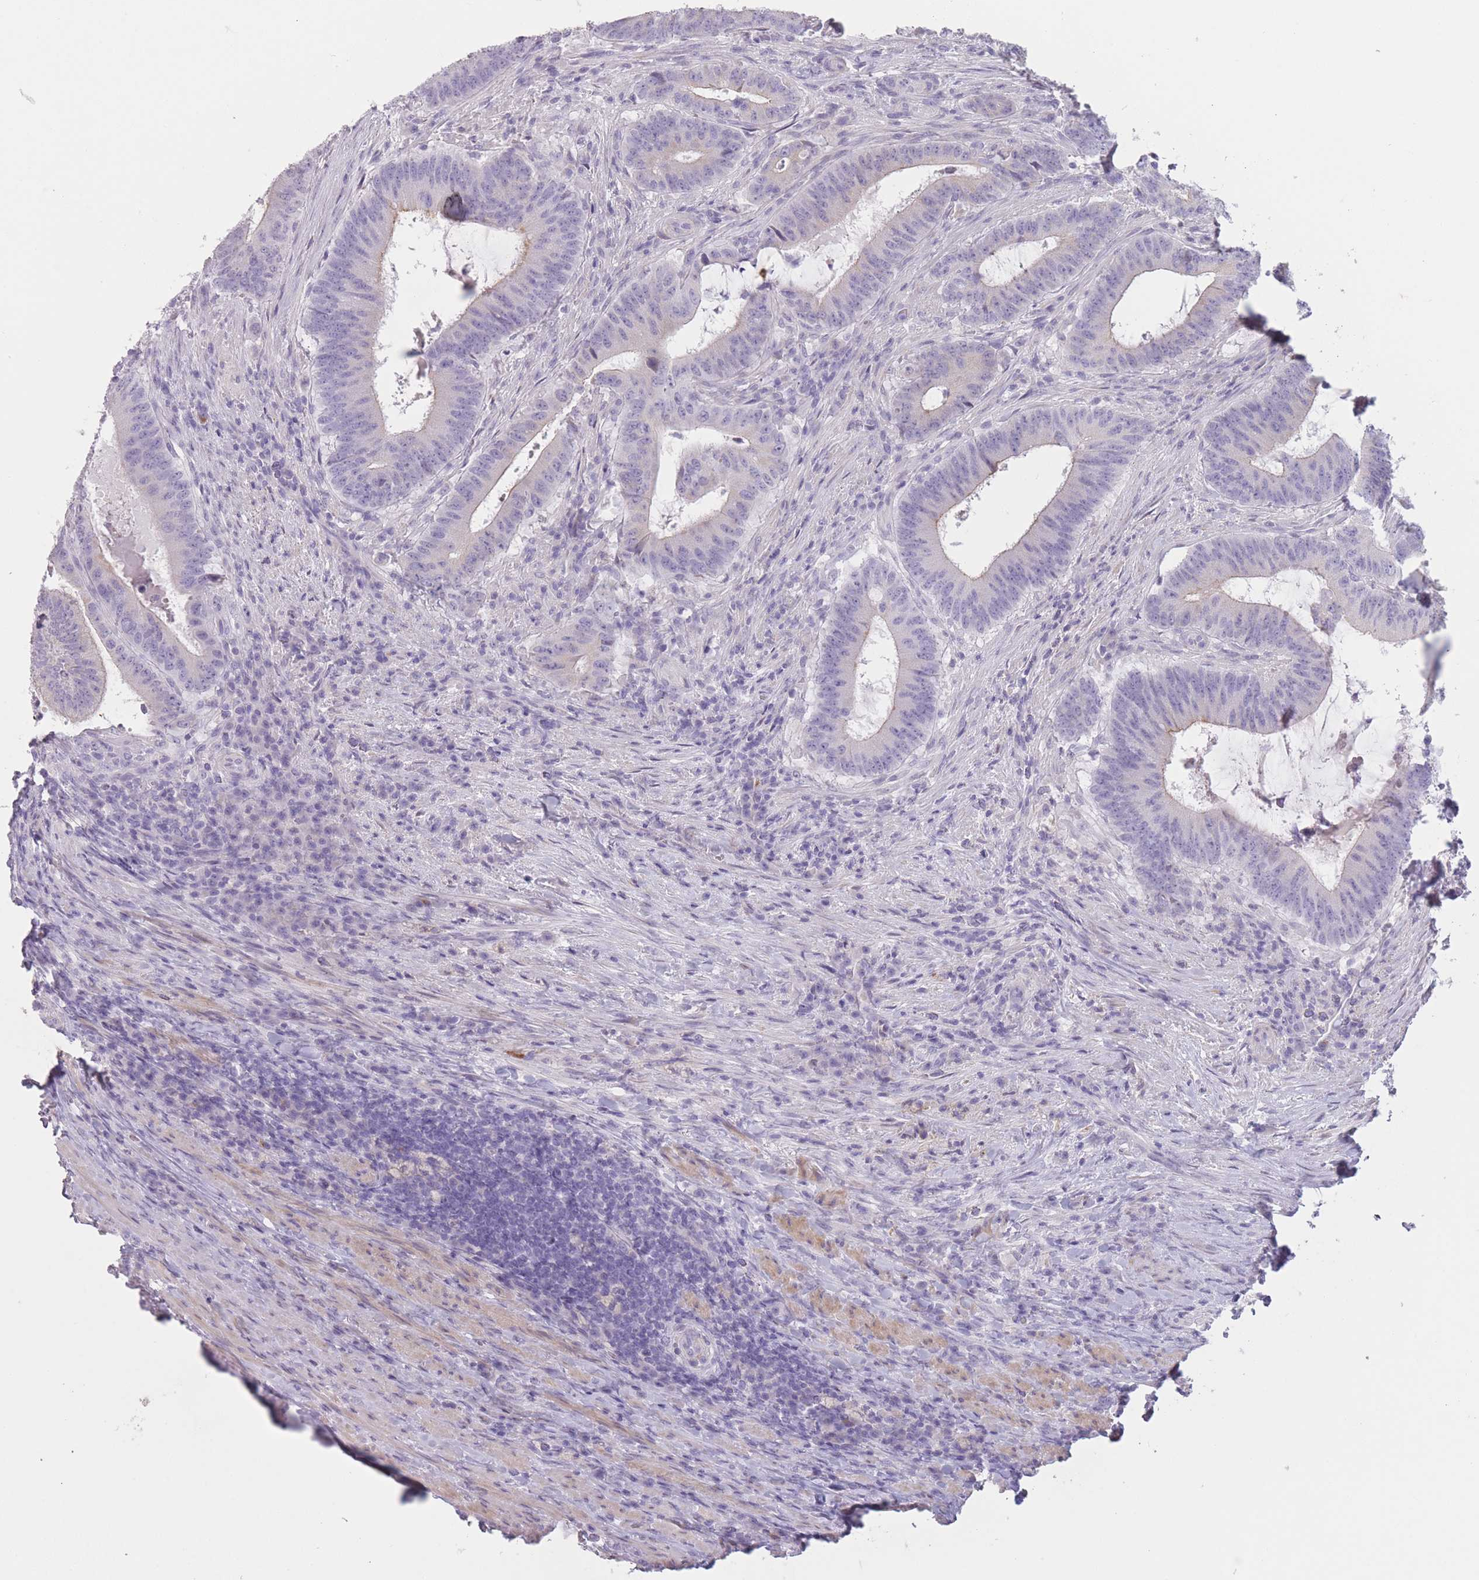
{"staining": {"intensity": "negative", "quantity": "none", "location": "none"}, "tissue": "colorectal cancer", "cell_type": "Tumor cells", "image_type": "cancer", "snomed": [{"axis": "morphology", "description": "Adenocarcinoma, NOS"}, {"axis": "topography", "description": "Colon"}], "caption": "Immunohistochemical staining of human colorectal adenocarcinoma displays no significant staining in tumor cells.", "gene": "TMEM236", "patient": {"sex": "female", "age": 43}}